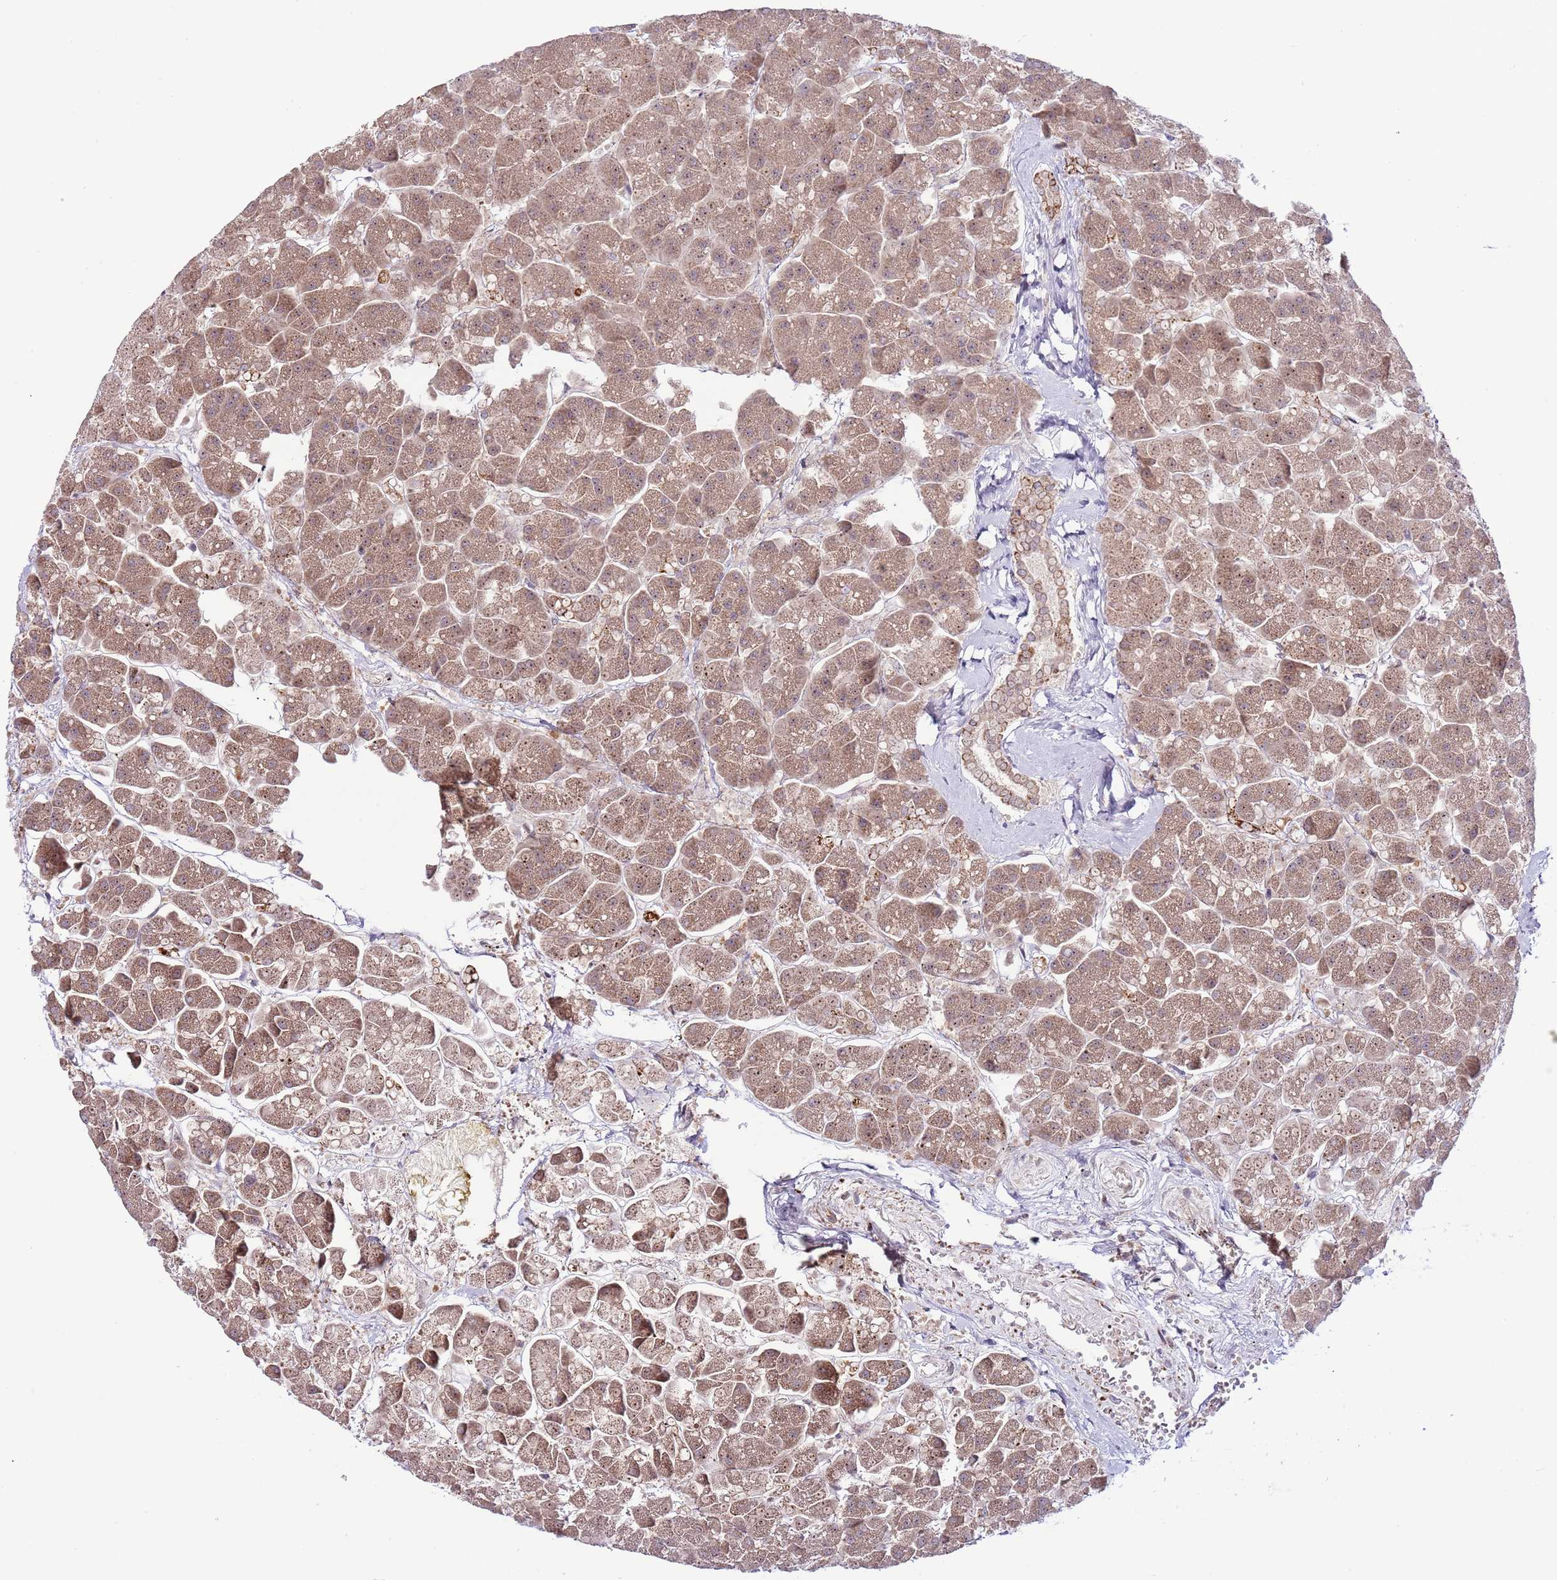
{"staining": {"intensity": "moderate", "quantity": ">75%", "location": "cytoplasmic/membranous,nuclear"}, "tissue": "pancreas", "cell_type": "Exocrine glandular cells", "image_type": "normal", "snomed": [{"axis": "morphology", "description": "Normal tissue, NOS"}, {"axis": "topography", "description": "Pancreas"}, {"axis": "topography", "description": "Peripheral nerve tissue"}], "caption": "High-magnification brightfield microscopy of unremarkable pancreas stained with DAB (3,3'-diaminobenzidine) (brown) and counterstained with hematoxylin (blue). exocrine glandular cells exhibit moderate cytoplasmic/membranous,nuclear expression is seen in about>75% of cells.", "gene": "CHD1", "patient": {"sex": "male", "age": 54}}